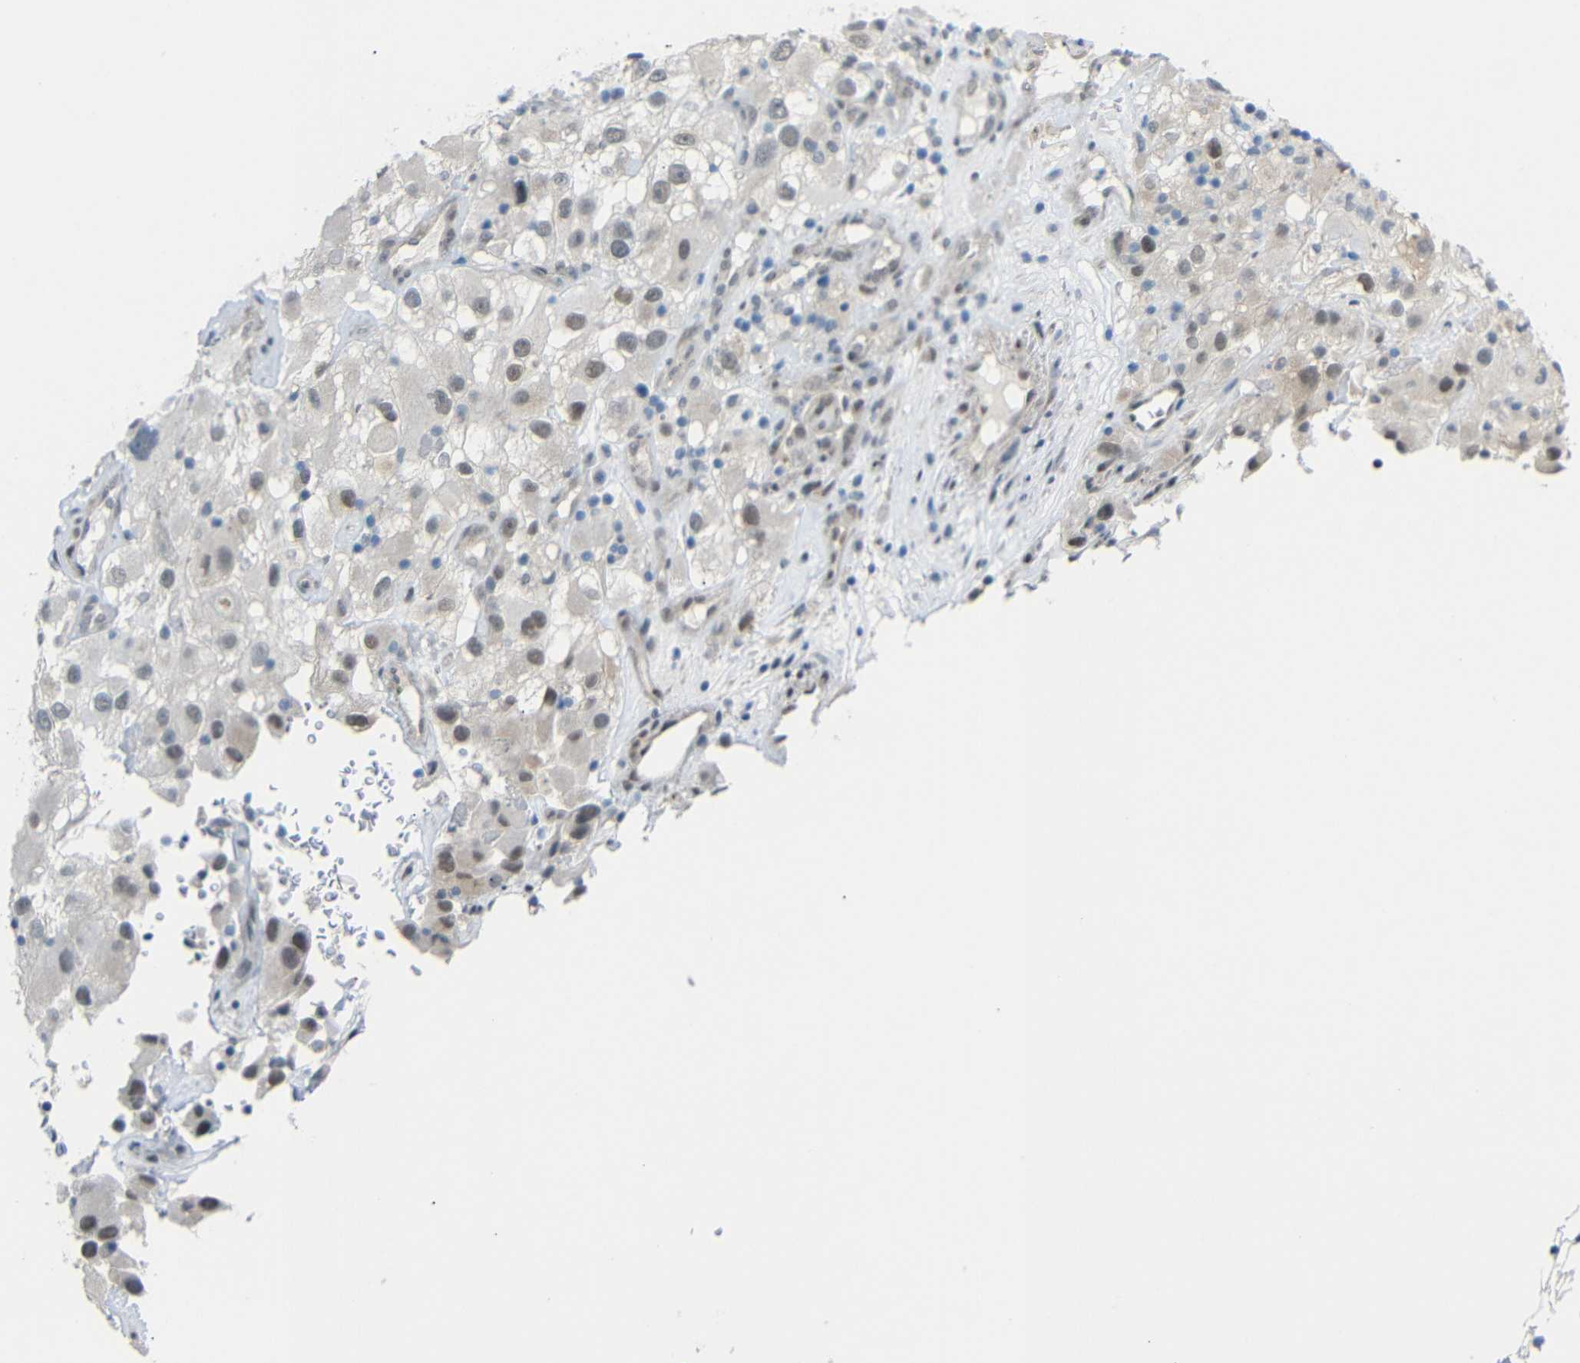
{"staining": {"intensity": "weak", "quantity": "<25%", "location": "nuclear"}, "tissue": "renal cancer", "cell_type": "Tumor cells", "image_type": "cancer", "snomed": [{"axis": "morphology", "description": "Adenocarcinoma, NOS"}, {"axis": "topography", "description": "Kidney"}], "caption": "Protein analysis of renal cancer demonstrates no significant expression in tumor cells.", "gene": "GPR158", "patient": {"sex": "female", "age": 52}}